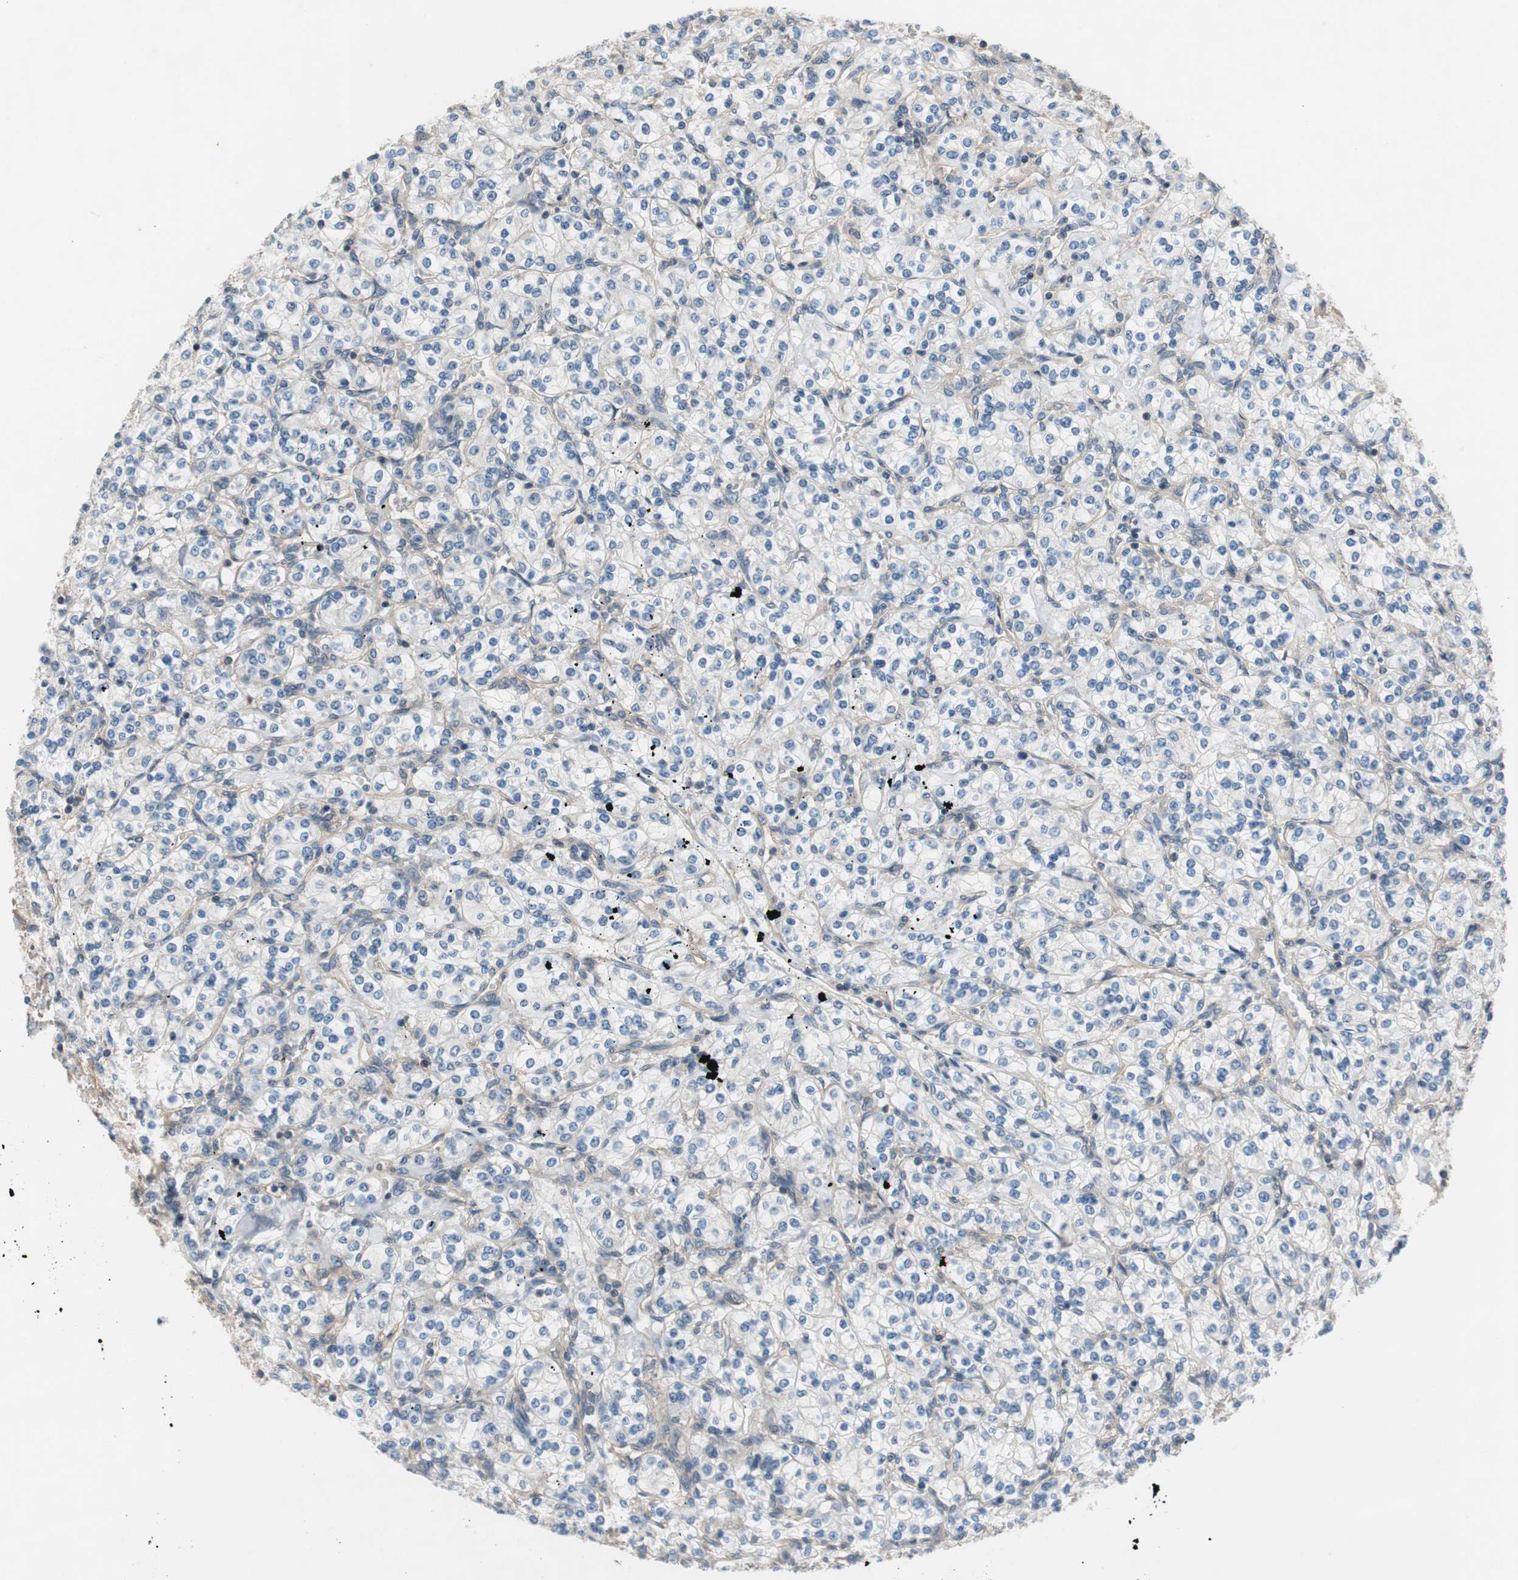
{"staining": {"intensity": "negative", "quantity": "none", "location": "none"}, "tissue": "renal cancer", "cell_type": "Tumor cells", "image_type": "cancer", "snomed": [{"axis": "morphology", "description": "Adenocarcinoma, NOS"}, {"axis": "topography", "description": "Kidney"}], "caption": "Human renal cancer stained for a protein using immunohistochemistry (IHC) reveals no staining in tumor cells.", "gene": "CALML3", "patient": {"sex": "male", "age": 77}}